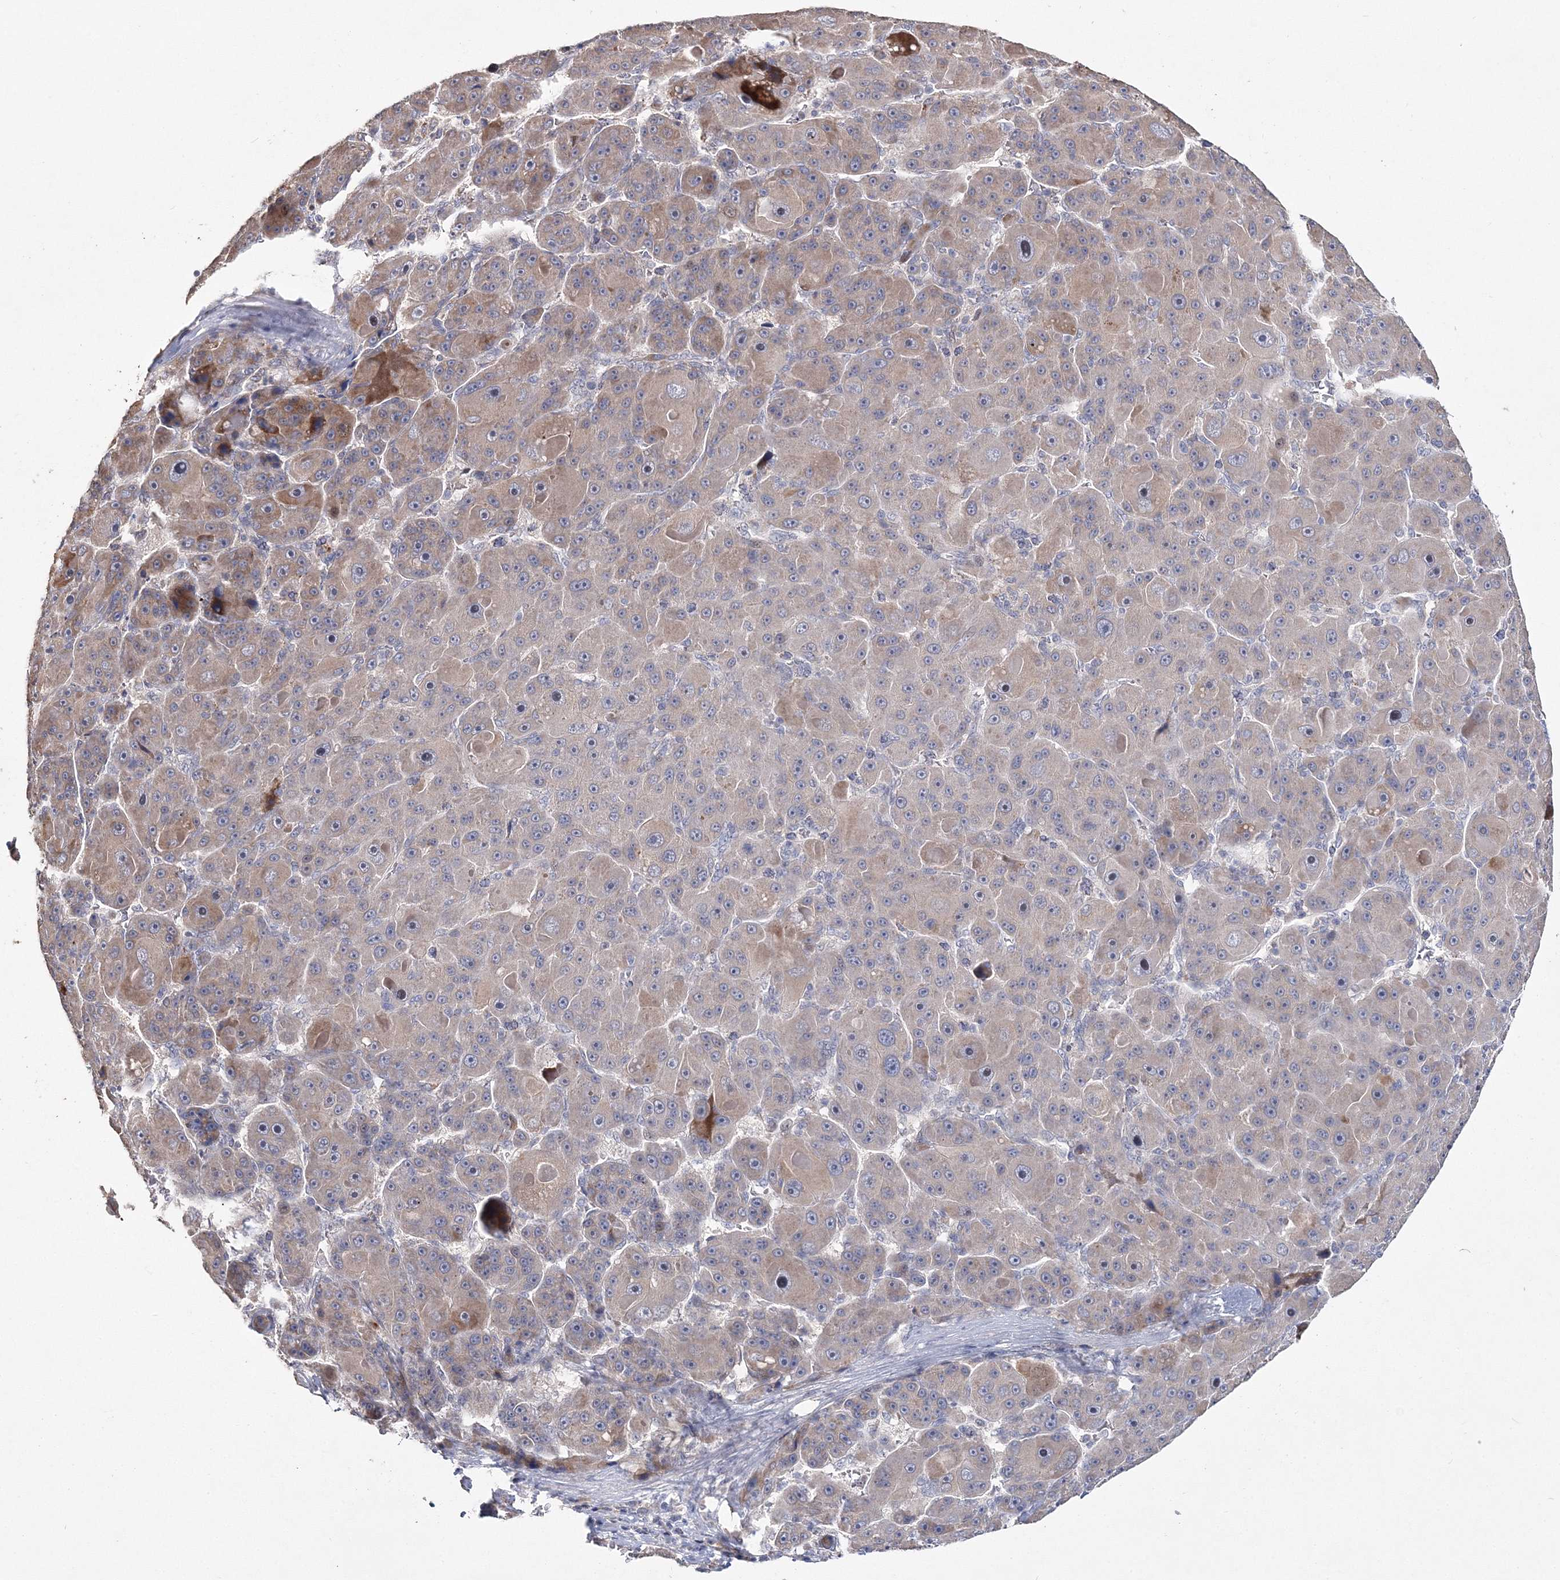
{"staining": {"intensity": "moderate", "quantity": "<25%", "location": "cytoplasmic/membranous"}, "tissue": "liver cancer", "cell_type": "Tumor cells", "image_type": "cancer", "snomed": [{"axis": "morphology", "description": "Carcinoma, Hepatocellular, NOS"}, {"axis": "topography", "description": "Liver"}], "caption": "IHC photomicrograph of liver hepatocellular carcinoma stained for a protein (brown), which exhibits low levels of moderate cytoplasmic/membranous expression in about <25% of tumor cells.", "gene": "GJB5", "patient": {"sex": "male", "age": 76}}